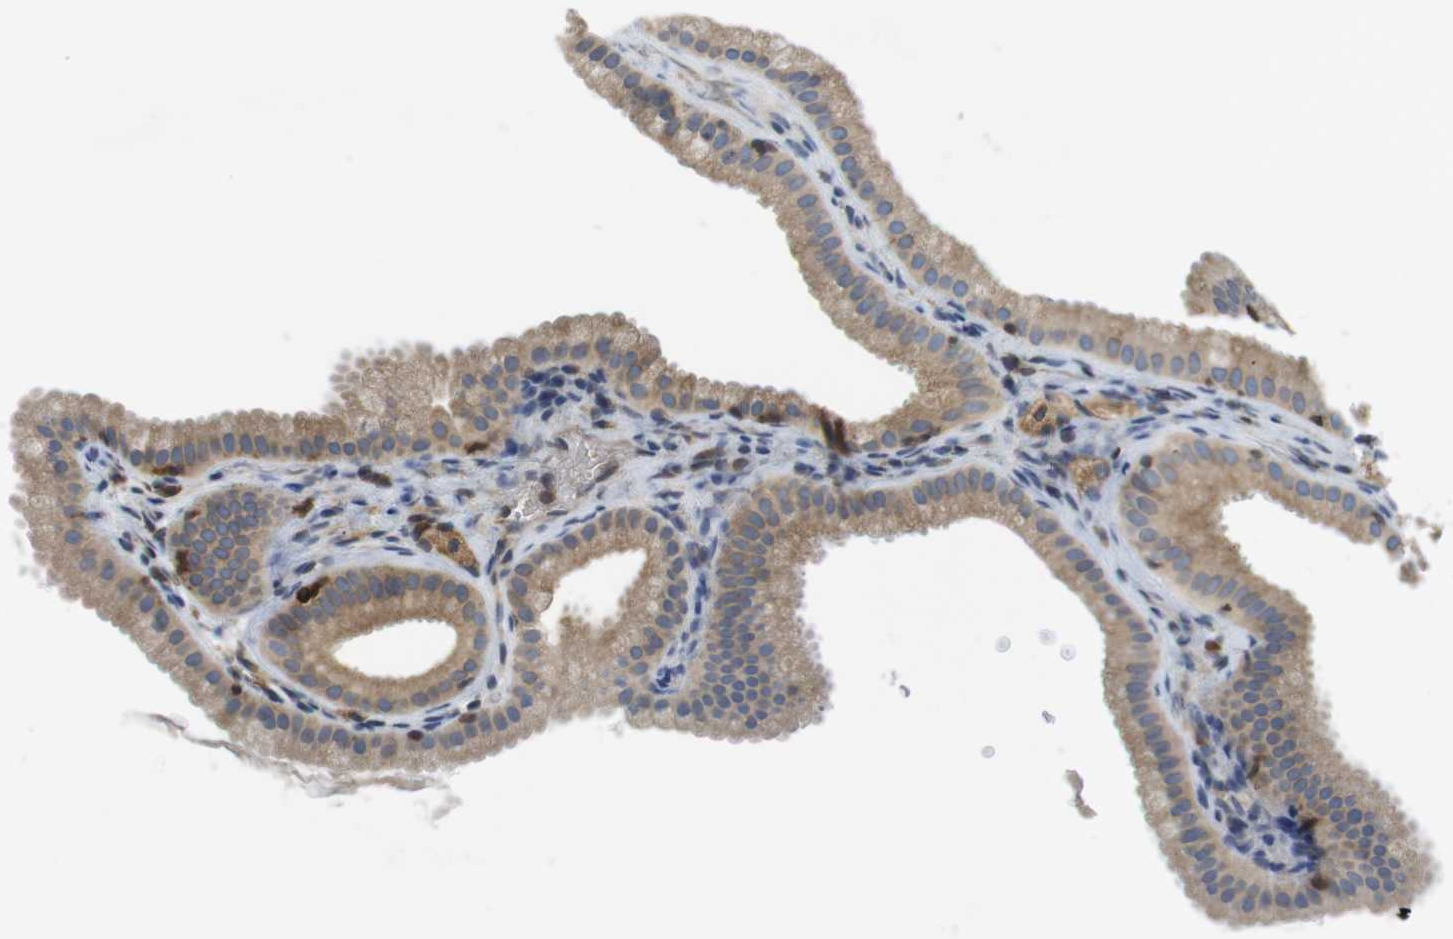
{"staining": {"intensity": "moderate", "quantity": ">75%", "location": "cytoplasmic/membranous"}, "tissue": "gallbladder", "cell_type": "Glandular cells", "image_type": "normal", "snomed": [{"axis": "morphology", "description": "Normal tissue, NOS"}, {"axis": "topography", "description": "Gallbladder"}], "caption": "The immunohistochemical stain labels moderate cytoplasmic/membranous staining in glandular cells of unremarkable gallbladder. (DAB (3,3'-diaminobenzidine) IHC, brown staining for protein, blue staining for nuclei).", "gene": "ARL6IP5", "patient": {"sex": "female", "age": 64}}